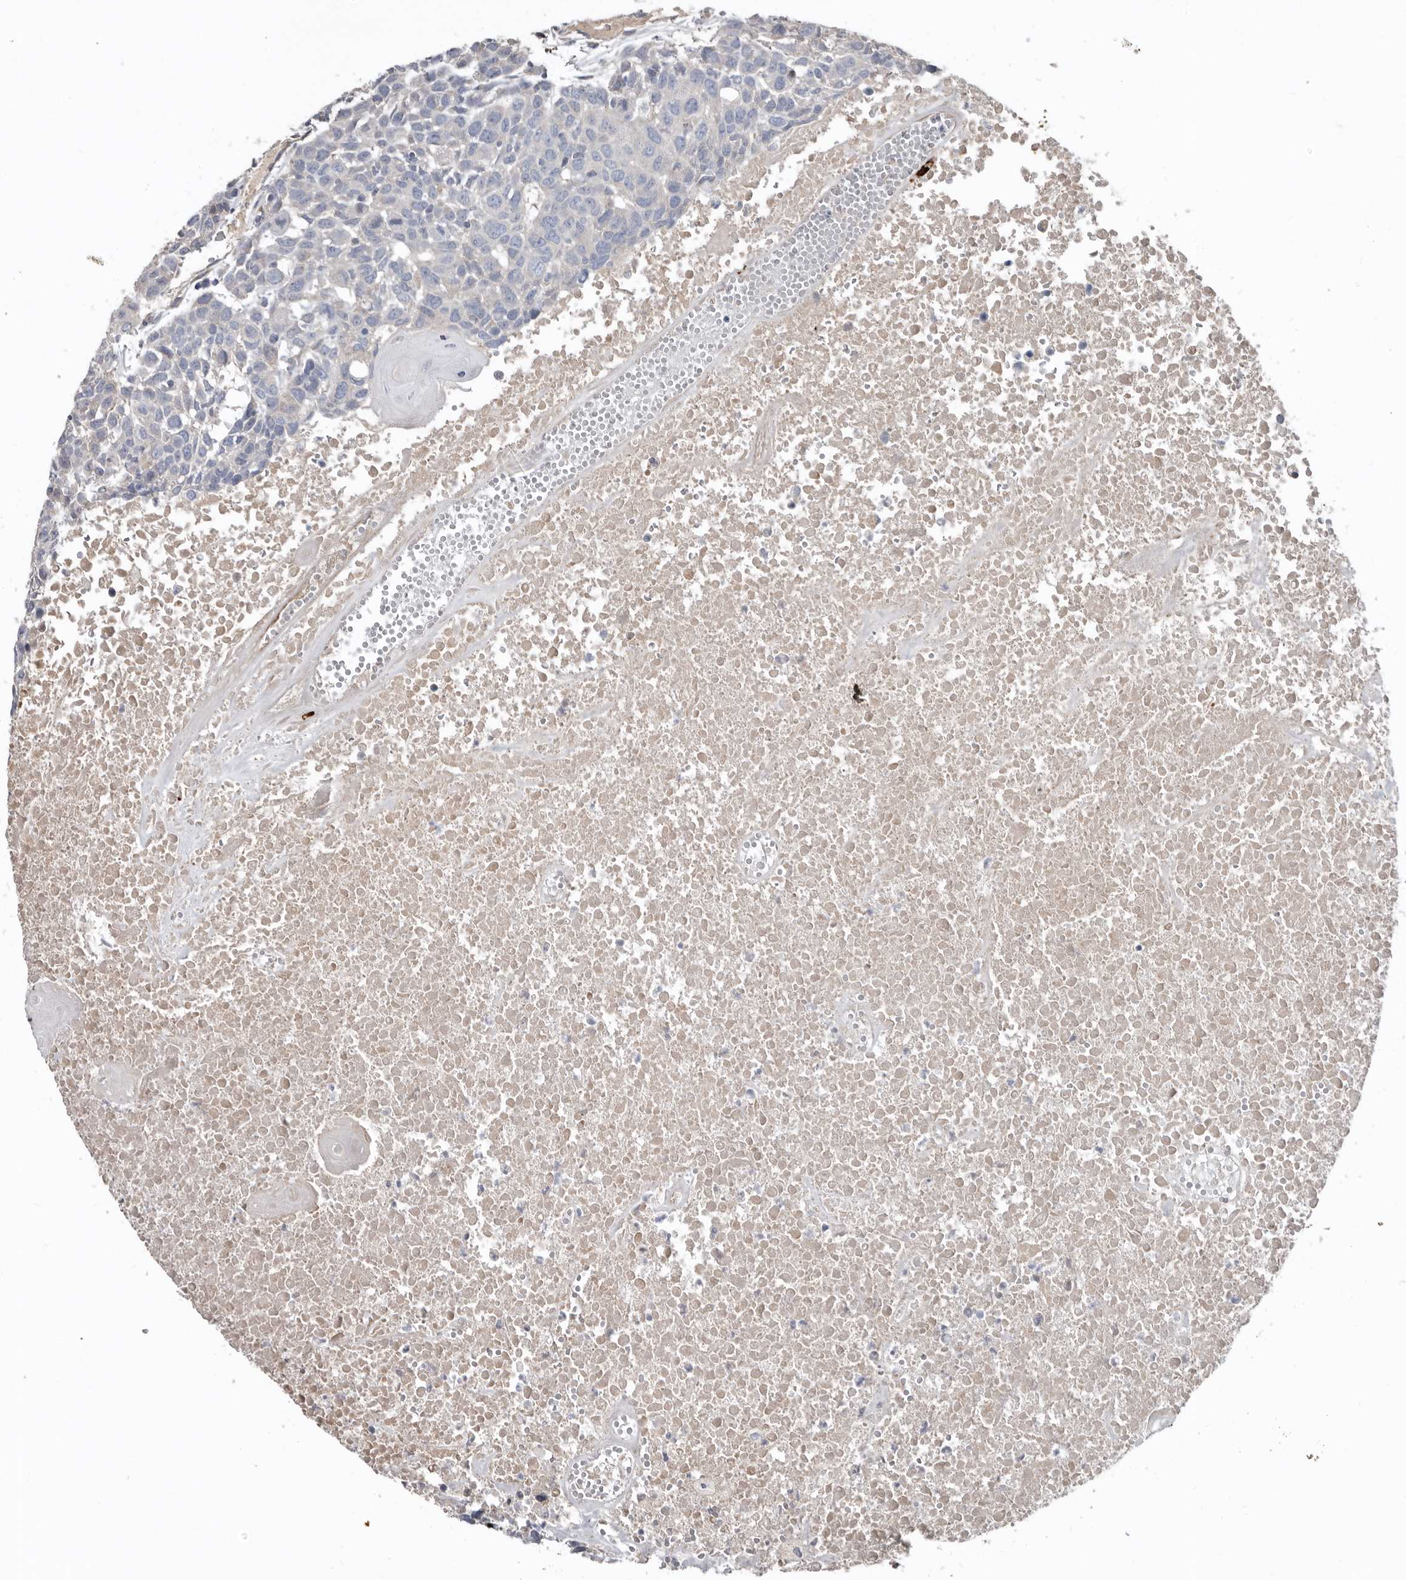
{"staining": {"intensity": "negative", "quantity": "none", "location": "none"}, "tissue": "head and neck cancer", "cell_type": "Tumor cells", "image_type": "cancer", "snomed": [{"axis": "morphology", "description": "Squamous cell carcinoma, NOS"}, {"axis": "topography", "description": "Head-Neck"}], "caption": "The histopathology image exhibits no staining of tumor cells in head and neck cancer (squamous cell carcinoma).", "gene": "ZNF114", "patient": {"sex": "male", "age": 66}}